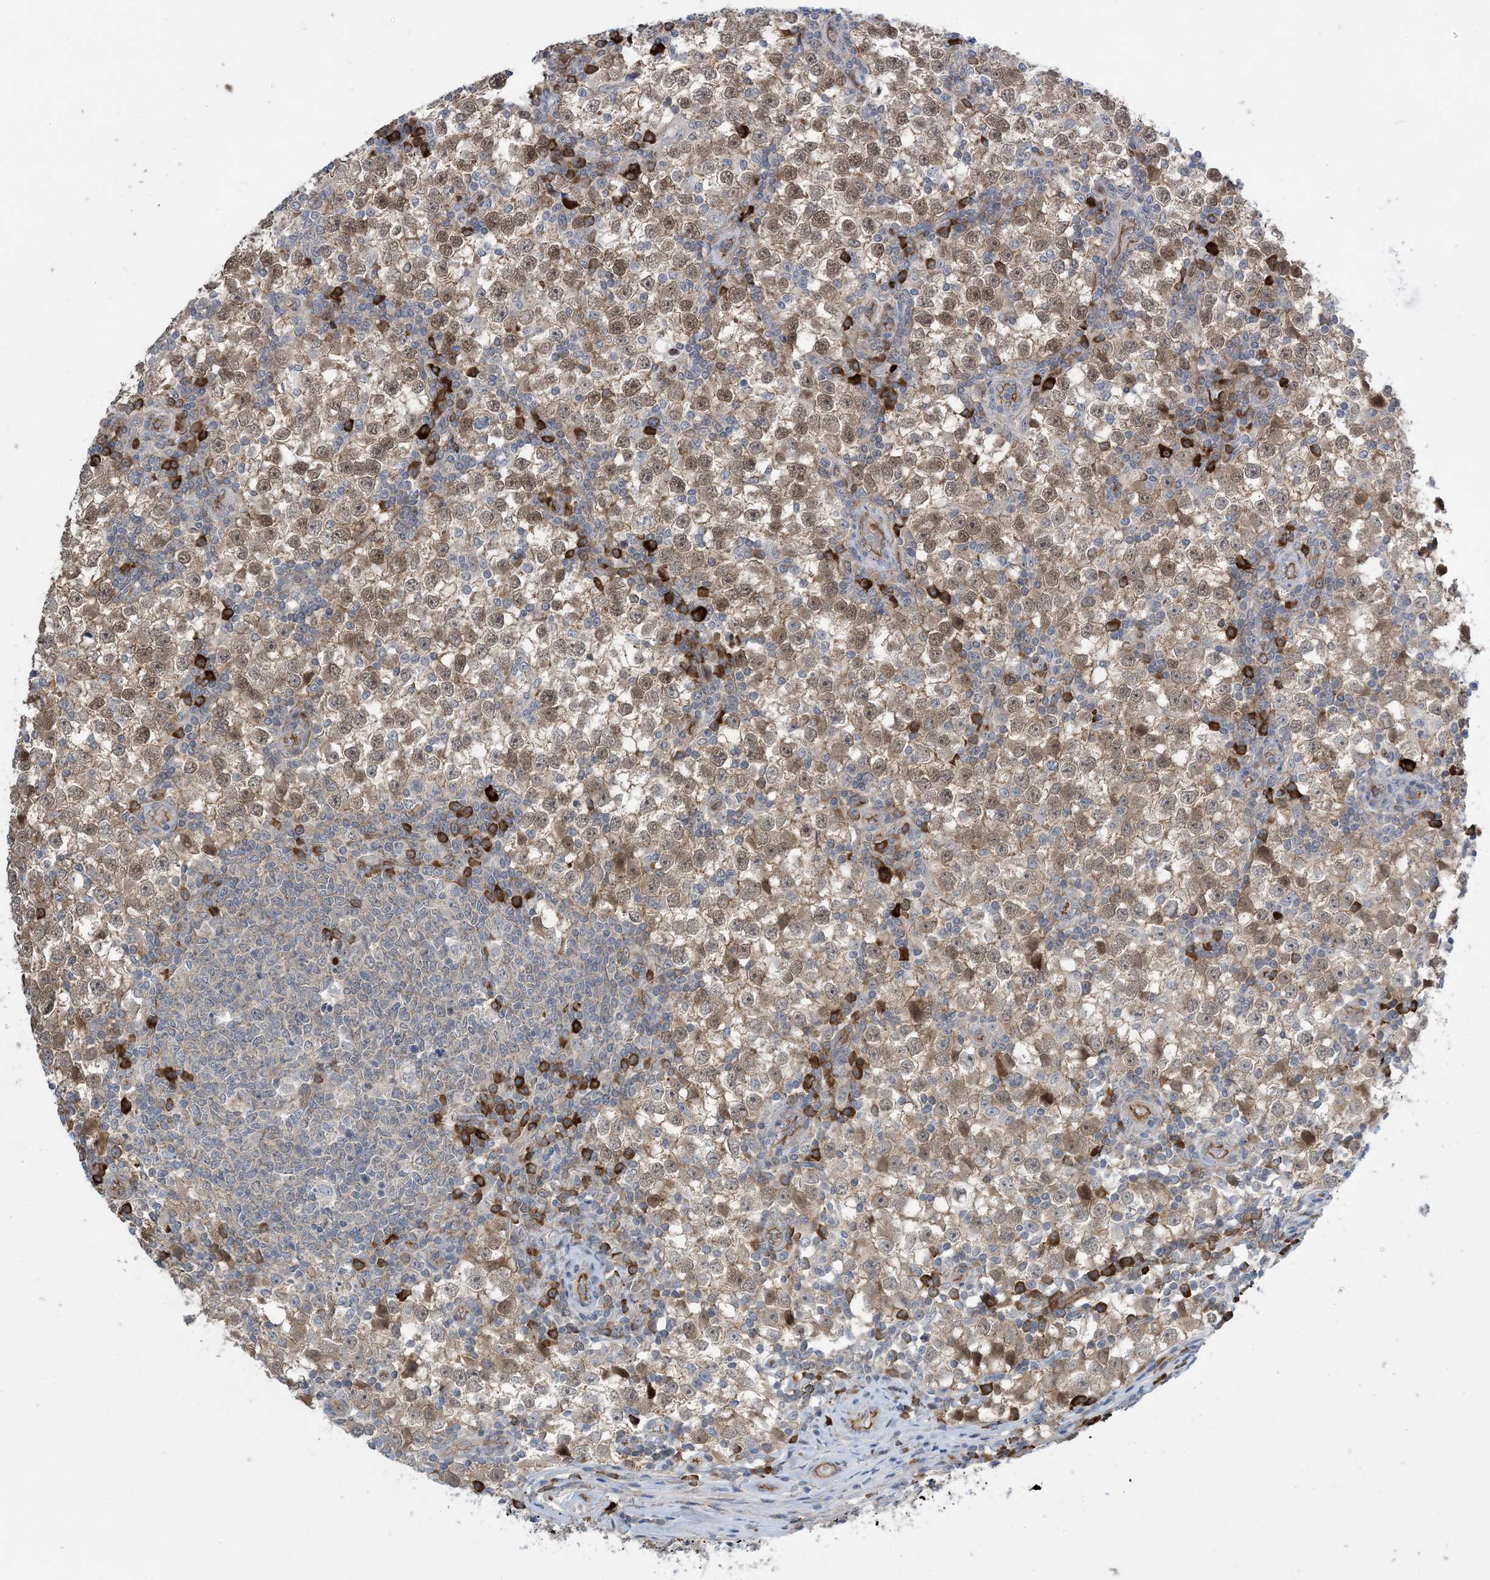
{"staining": {"intensity": "moderate", "quantity": "25%-75%", "location": "cytoplasmic/membranous,nuclear"}, "tissue": "testis cancer", "cell_type": "Tumor cells", "image_type": "cancer", "snomed": [{"axis": "morphology", "description": "Seminoma, NOS"}, {"axis": "topography", "description": "Testis"}], "caption": "Protein staining of seminoma (testis) tissue exhibits moderate cytoplasmic/membranous and nuclear expression in about 25%-75% of tumor cells. The staining was performed using DAB, with brown indicating positive protein expression. Nuclei are stained blue with hematoxylin.", "gene": "AOC1", "patient": {"sex": "male", "age": 65}}